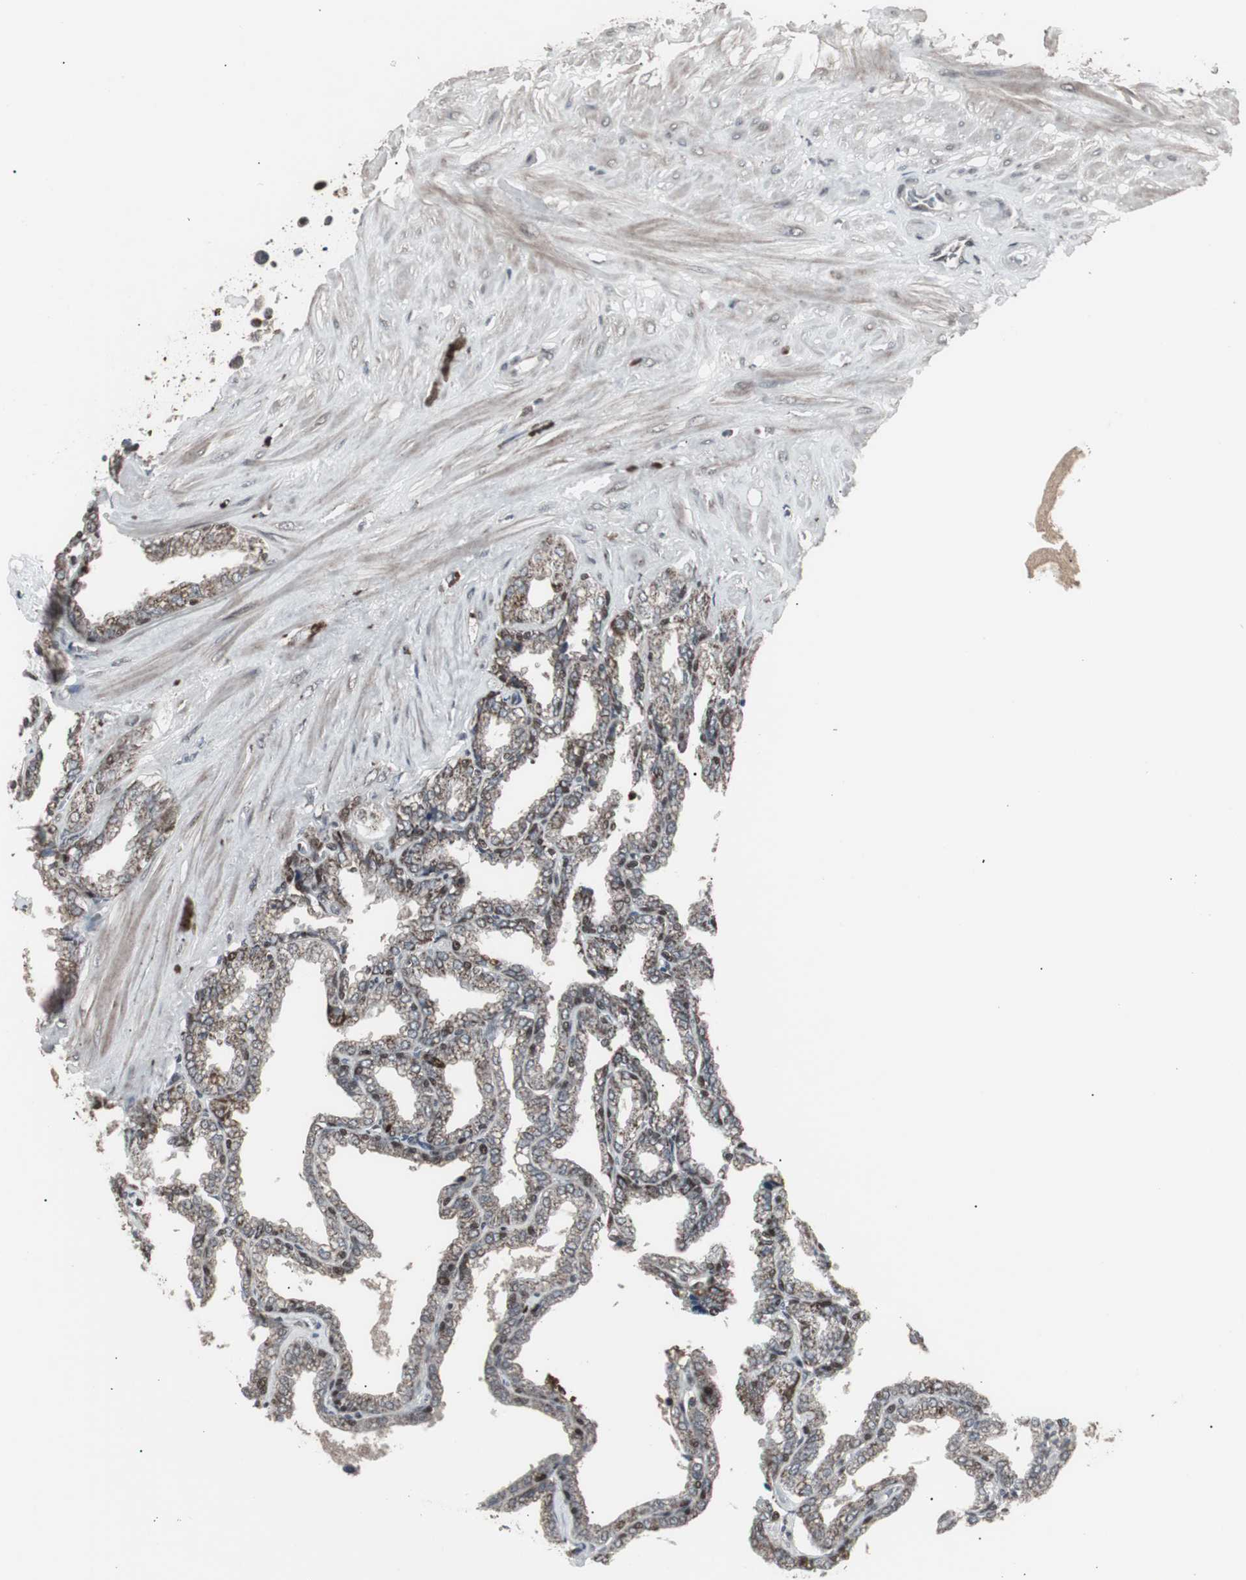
{"staining": {"intensity": "weak", "quantity": "25%-75%", "location": "none"}, "tissue": "seminal vesicle", "cell_type": "Glandular cells", "image_type": "normal", "snomed": [{"axis": "morphology", "description": "Normal tissue, NOS"}, {"axis": "topography", "description": "Seminal veicle"}], "caption": "Protein positivity by immunohistochemistry (IHC) displays weak None positivity in approximately 25%-75% of glandular cells in benign seminal vesicle. Using DAB (brown) and hematoxylin (blue) stains, captured at high magnification using brightfield microscopy.", "gene": "RXRA", "patient": {"sex": "male", "age": 46}}